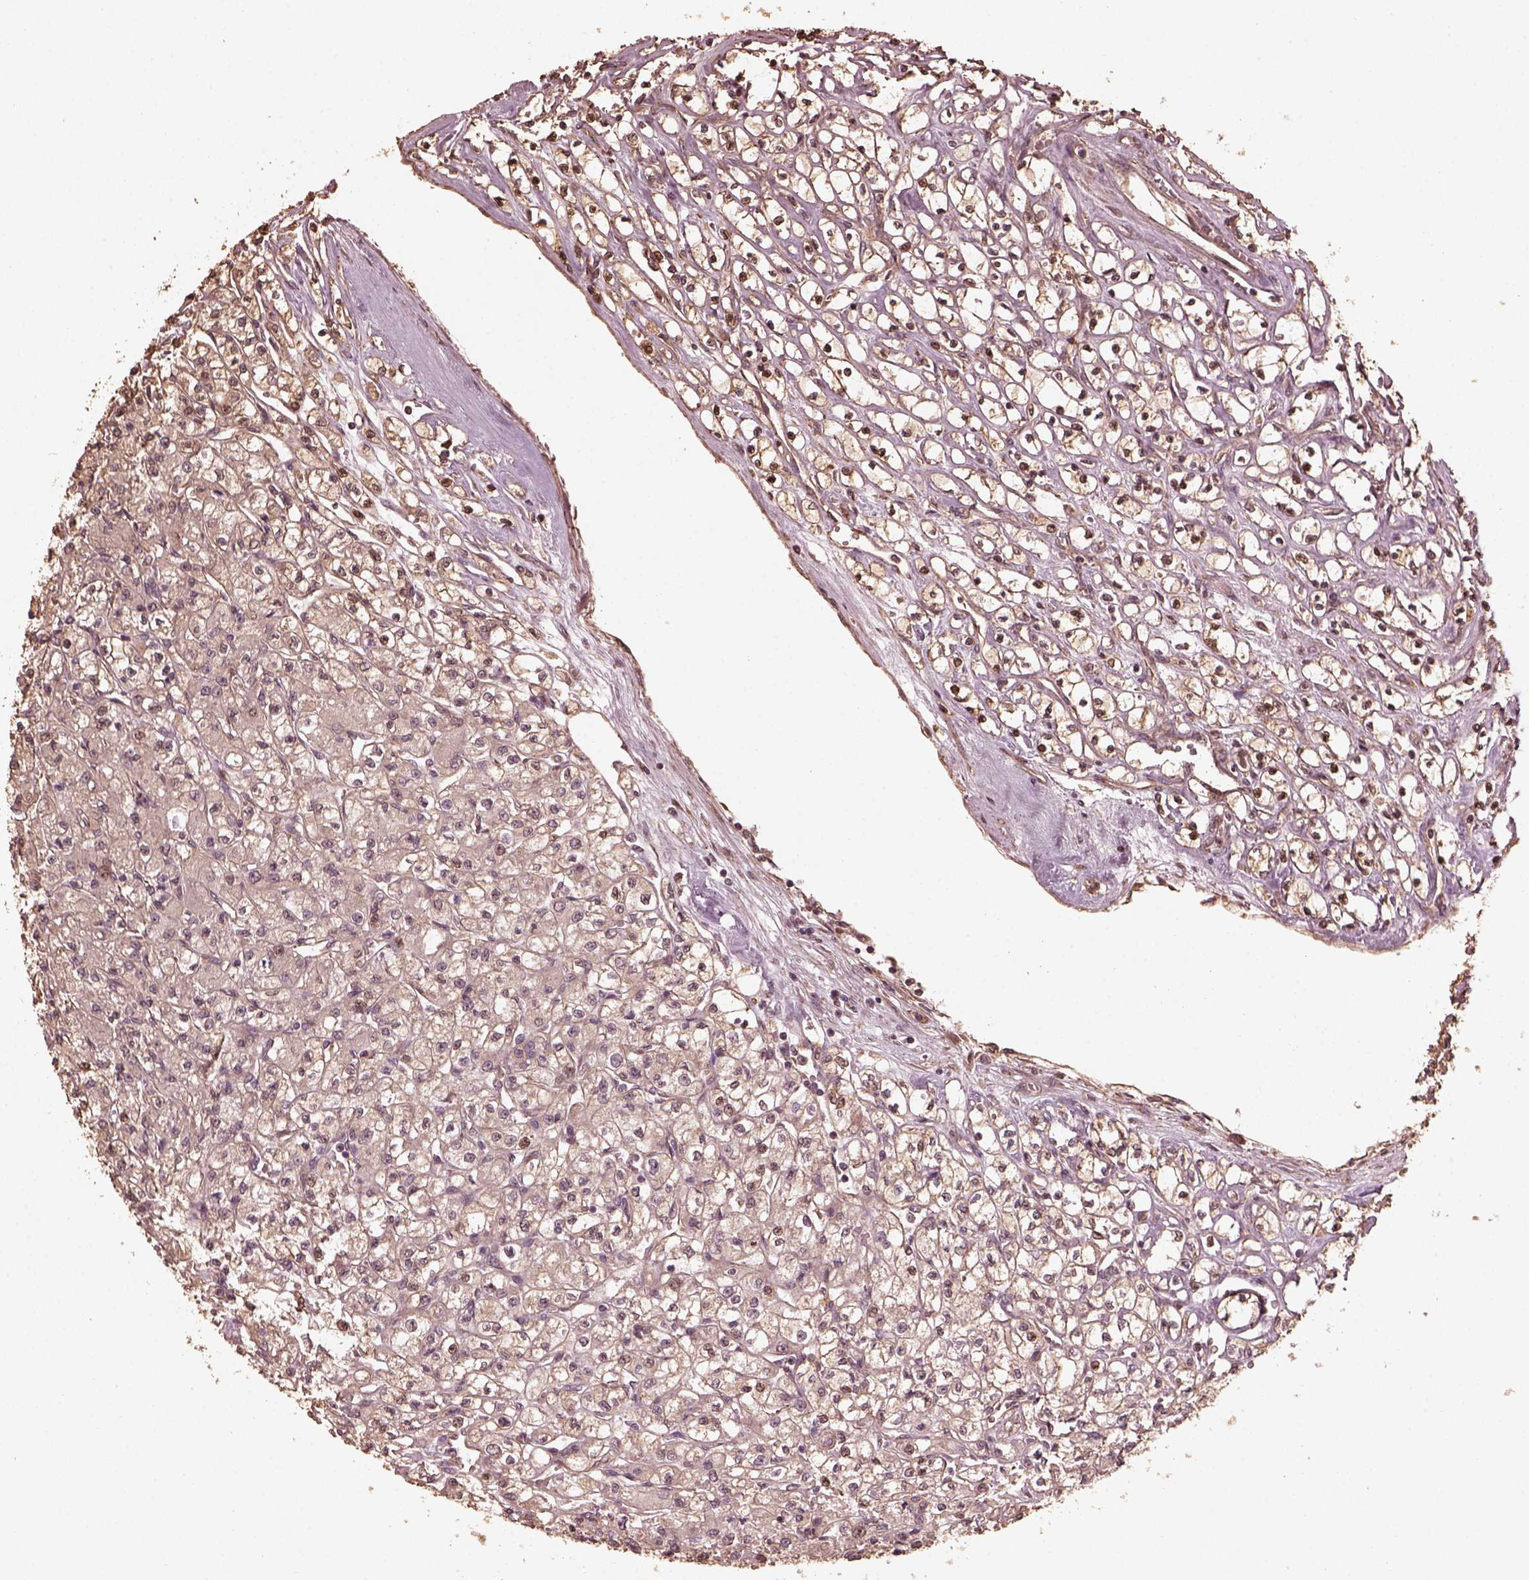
{"staining": {"intensity": "negative", "quantity": "none", "location": "none"}, "tissue": "renal cancer", "cell_type": "Tumor cells", "image_type": "cancer", "snomed": [{"axis": "morphology", "description": "Adenocarcinoma, NOS"}, {"axis": "topography", "description": "Kidney"}], "caption": "Tumor cells show no significant expression in adenocarcinoma (renal).", "gene": "GTPBP1", "patient": {"sex": "female", "age": 70}}